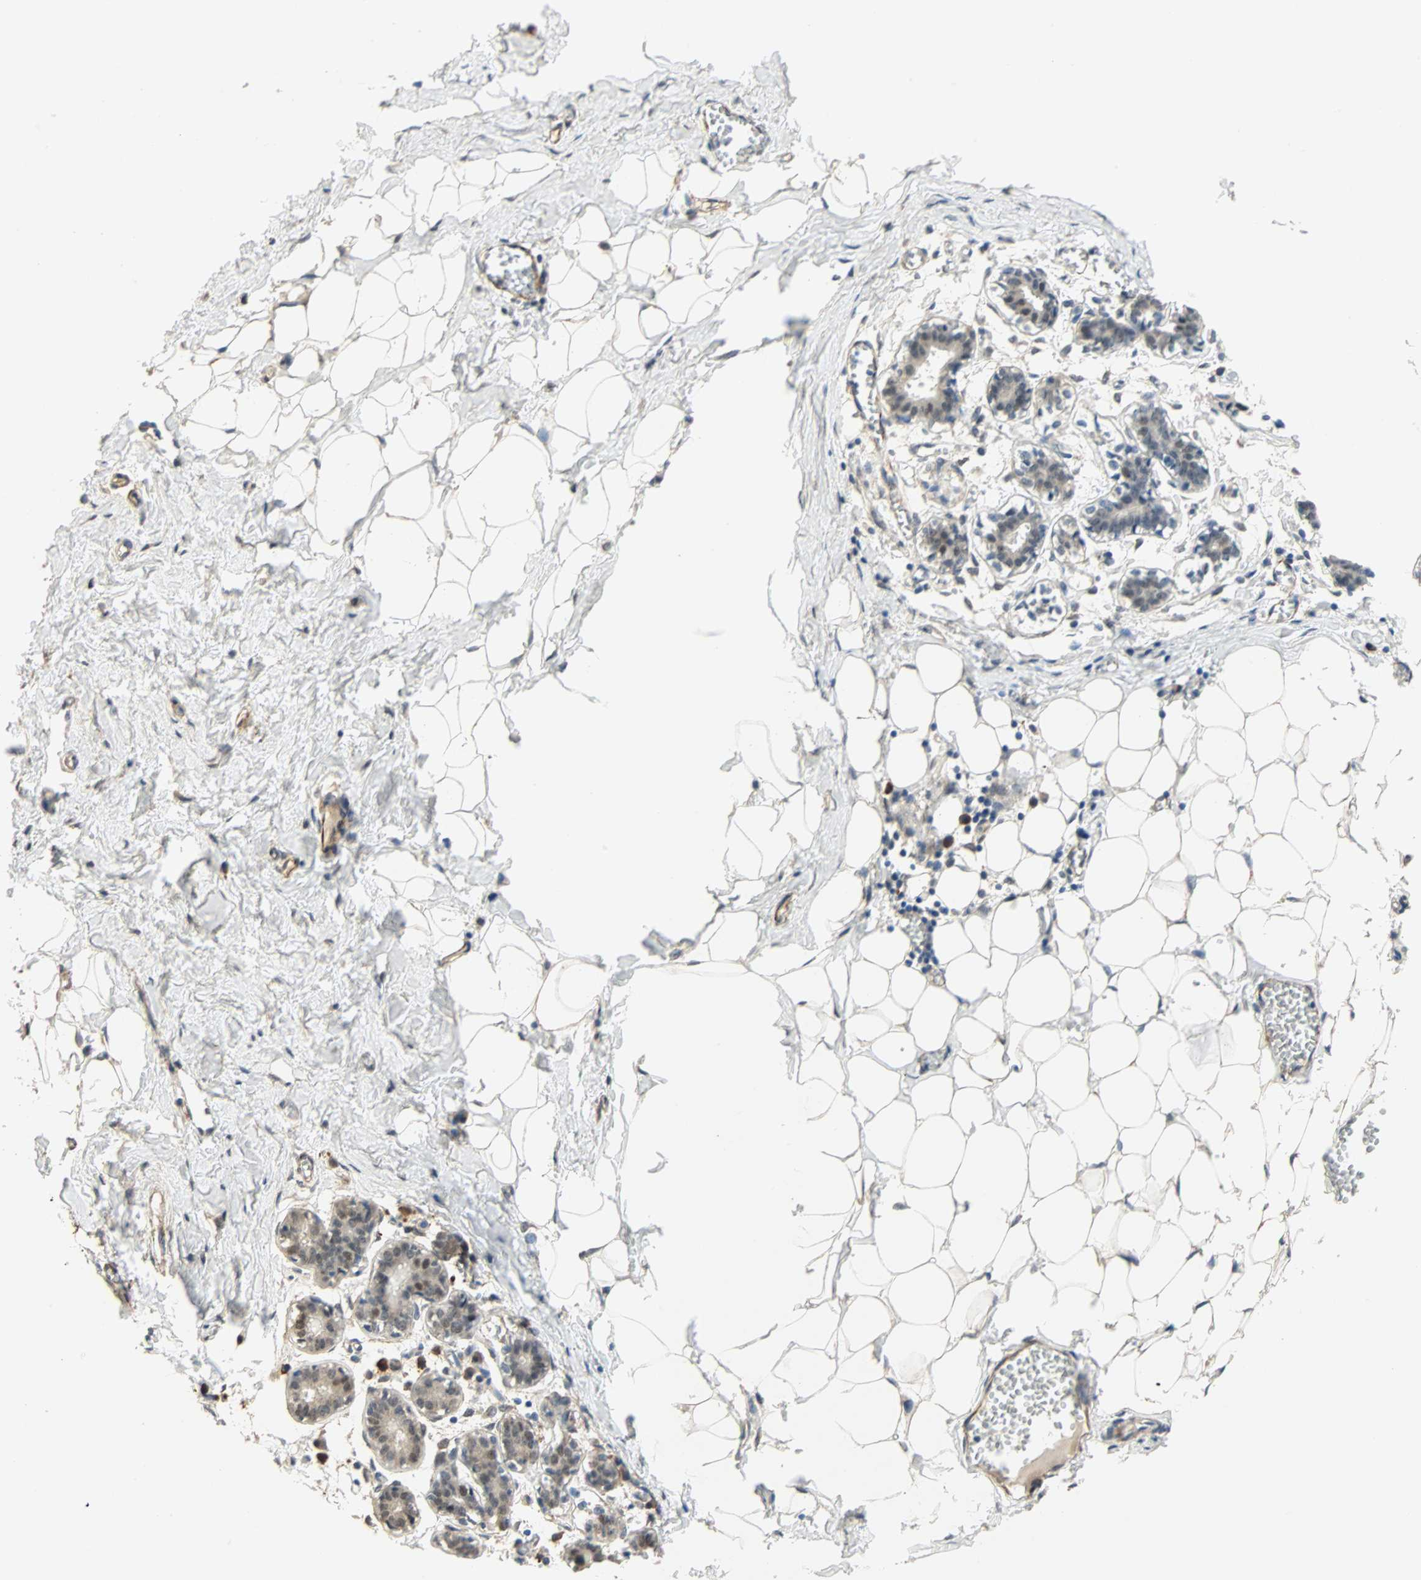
{"staining": {"intensity": "weak", "quantity": ">75%", "location": "nuclear"}, "tissue": "breast", "cell_type": "Adipocytes", "image_type": "normal", "snomed": [{"axis": "morphology", "description": "Normal tissue, NOS"}, {"axis": "topography", "description": "Breast"}], "caption": "This micrograph exhibits immunohistochemistry (IHC) staining of benign breast, with low weak nuclear staining in approximately >75% of adipocytes.", "gene": "QSER1", "patient": {"sex": "female", "age": 27}}